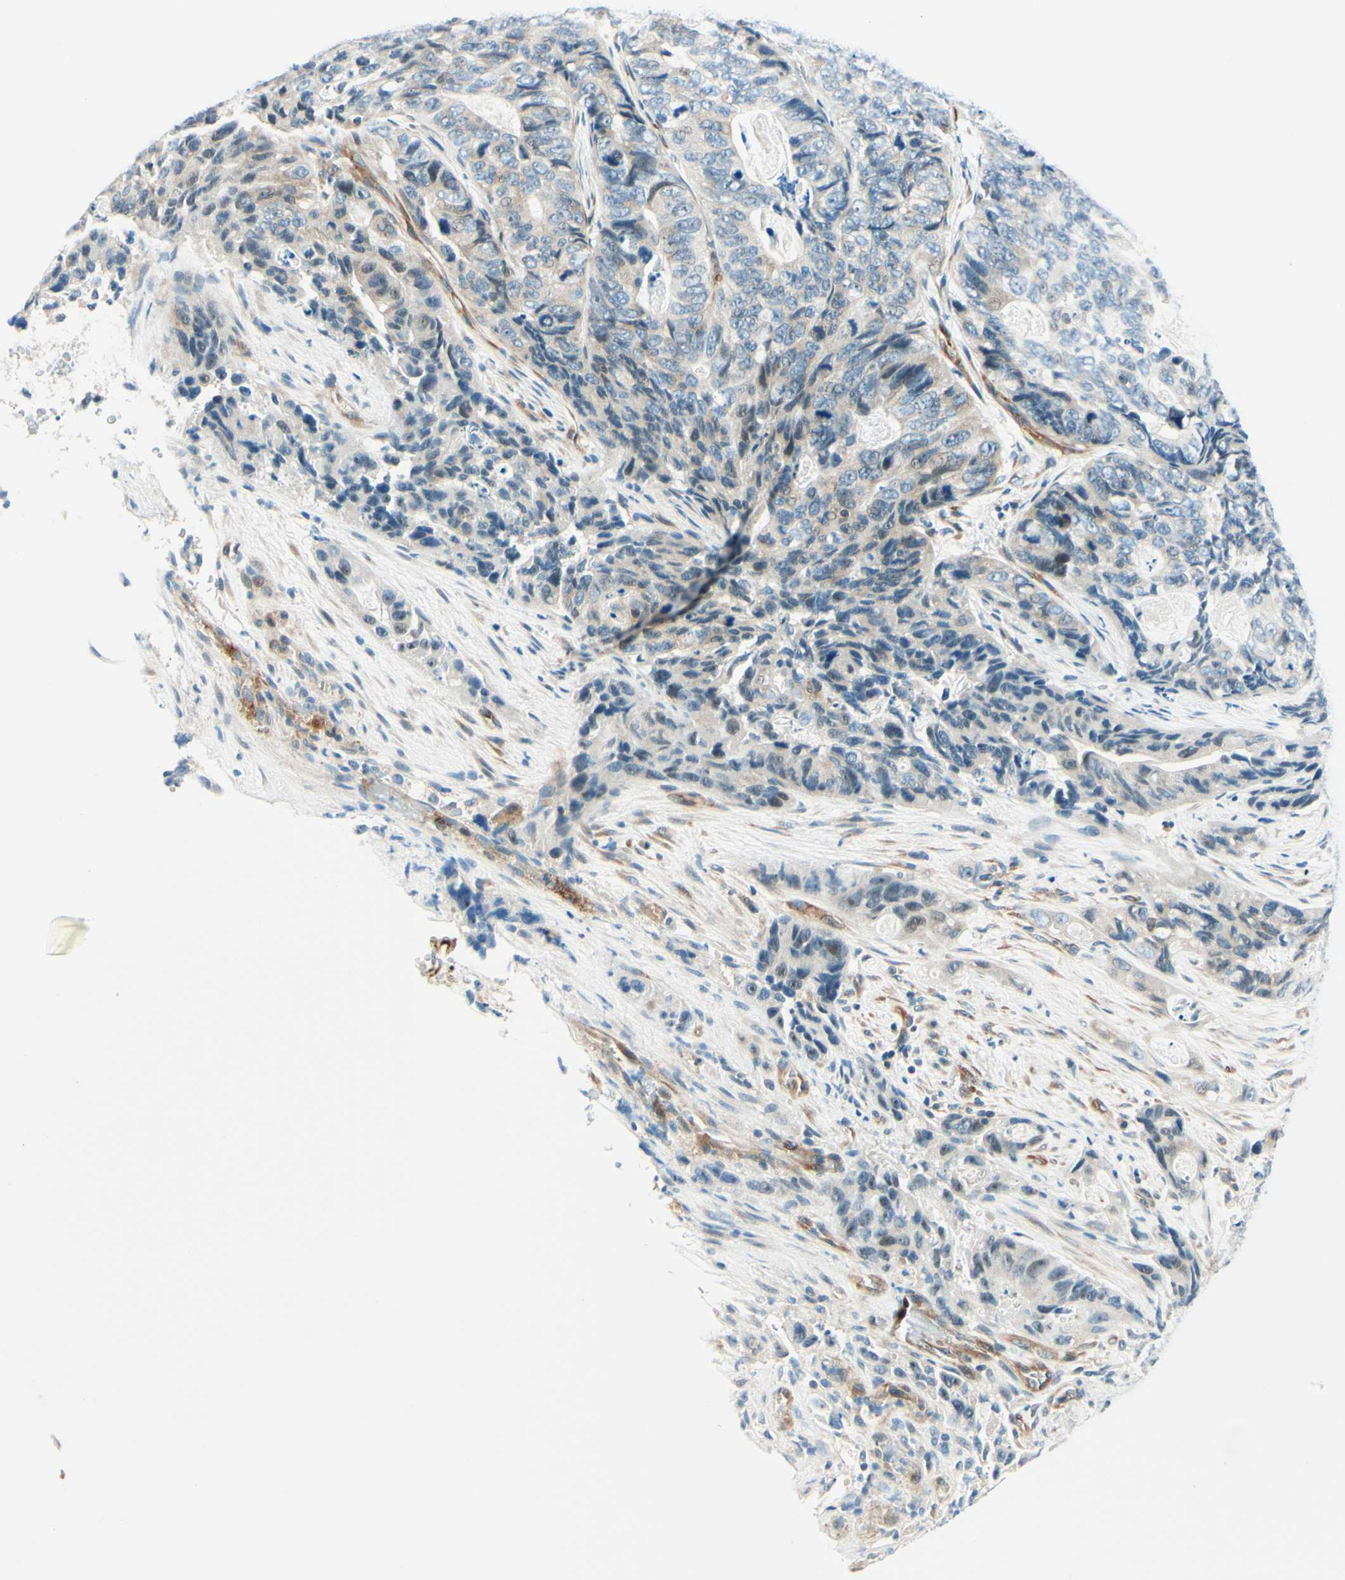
{"staining": {"intensity": "weak", "quantity": "<25%", "location": "cytoplasmic/membranous"}, "tissue": "stomach cancer", "cell_type": "Tumor cells", "image_type": "cancer", "snomed": [{"axis": "morphology", "description": "Adenocarcinoma, NOS"}, {"axis": "topography", "description": "Stomach"}], "caption": "An image of human stomach cancer is negative for staining in tumor cells.", "gene": "TAOK2", "patient": {"sex": "female", "age": 89}}